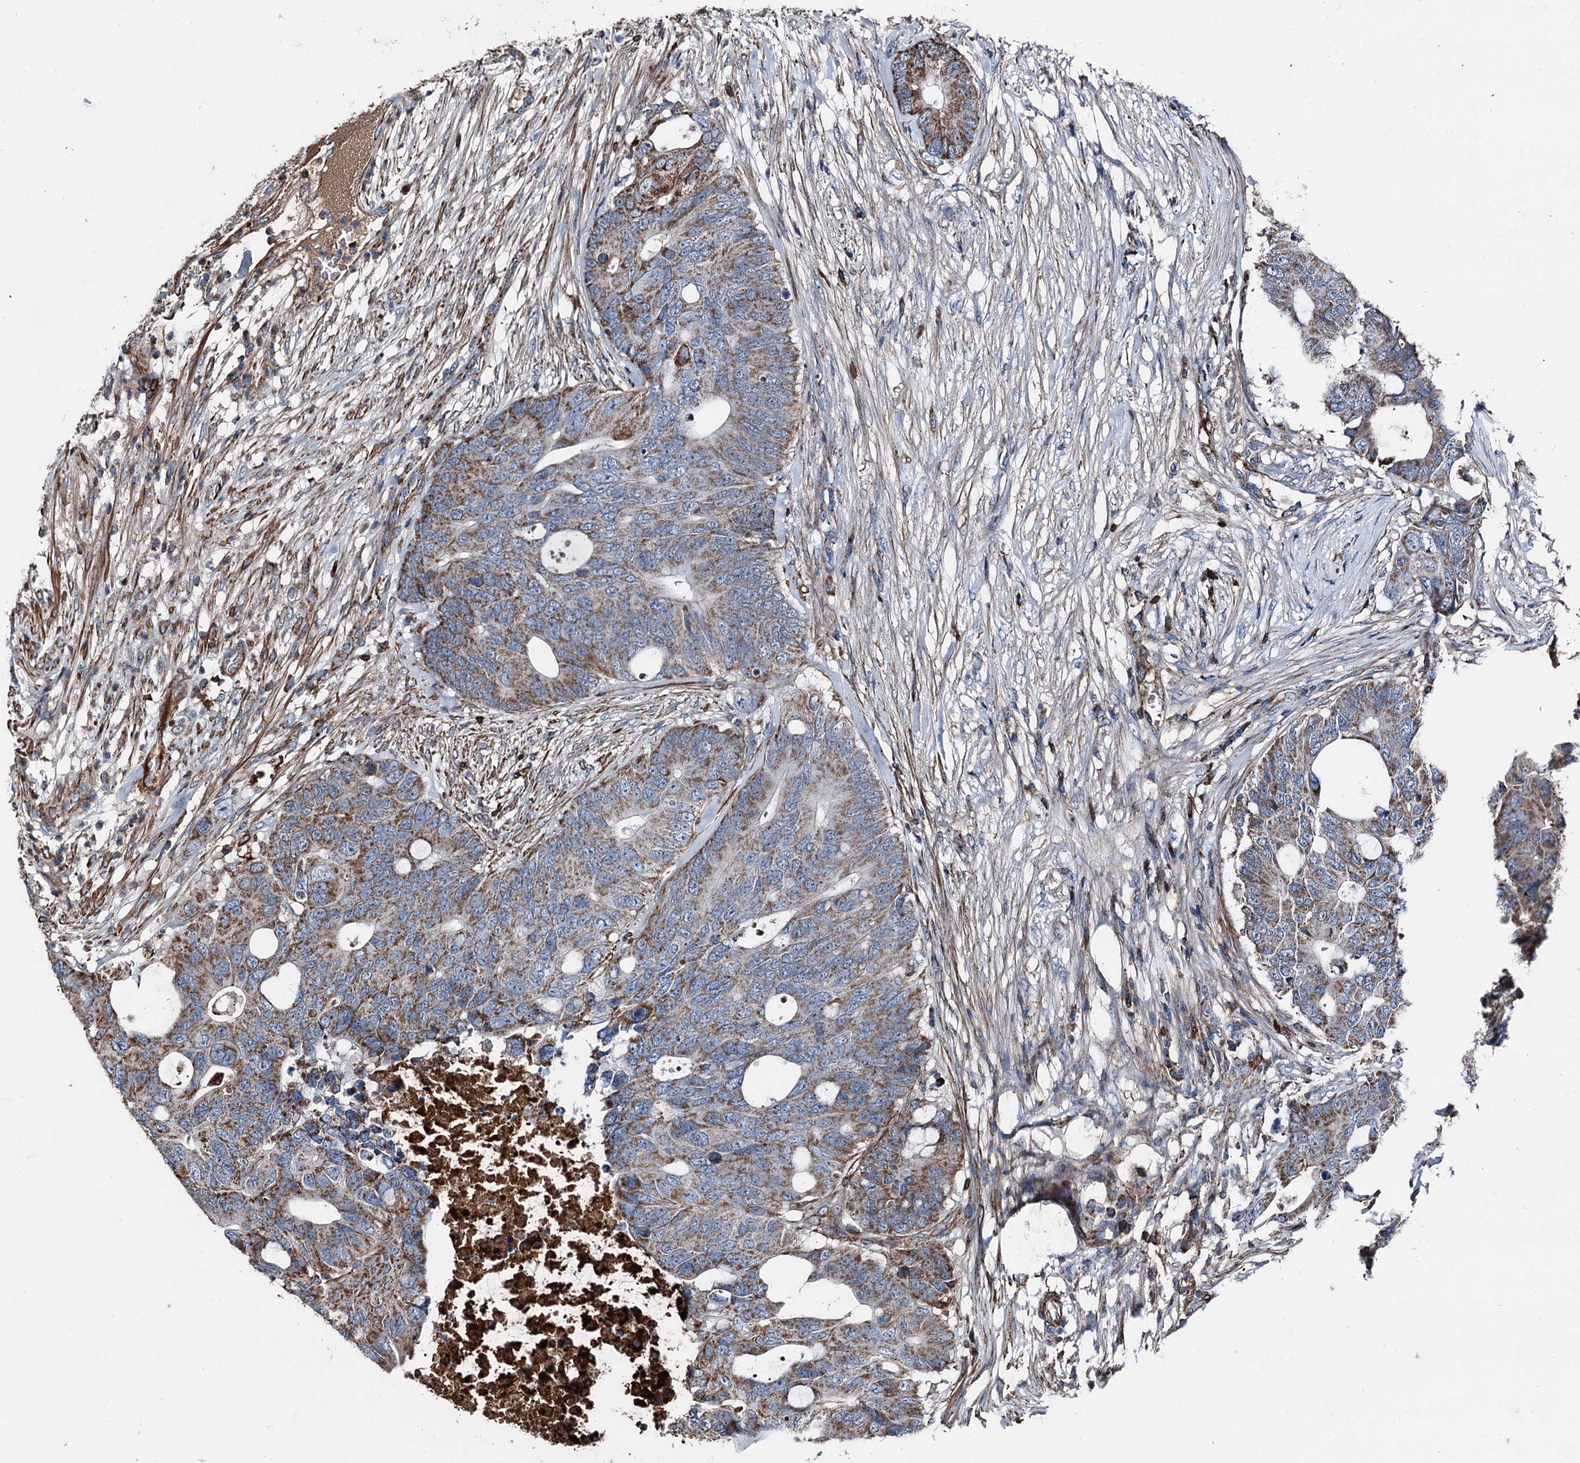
{"staining": {"intensity": "moderate", "quantity": ">75%", "location": "cytoplasmic/membranous"}, "tissue": "colorectal cancer", "cell_type": "Tumor cells", "image_type": "cancer", "snomed": [{"axis": "morphology", "description": "Adenocarcinoma, NOS"}, {"axis": "topography", "description": "Colon"}], "caption": "IHC photomicrograph of adenocarcinoma (colorectal) stained for a protein (brown), which reveals medium levels of moderate cytoplasmic/membranous positivity in about >75% of tumor cells.", "gene": "DDIAS", "patient": {"sex": "male", "age": 71}}